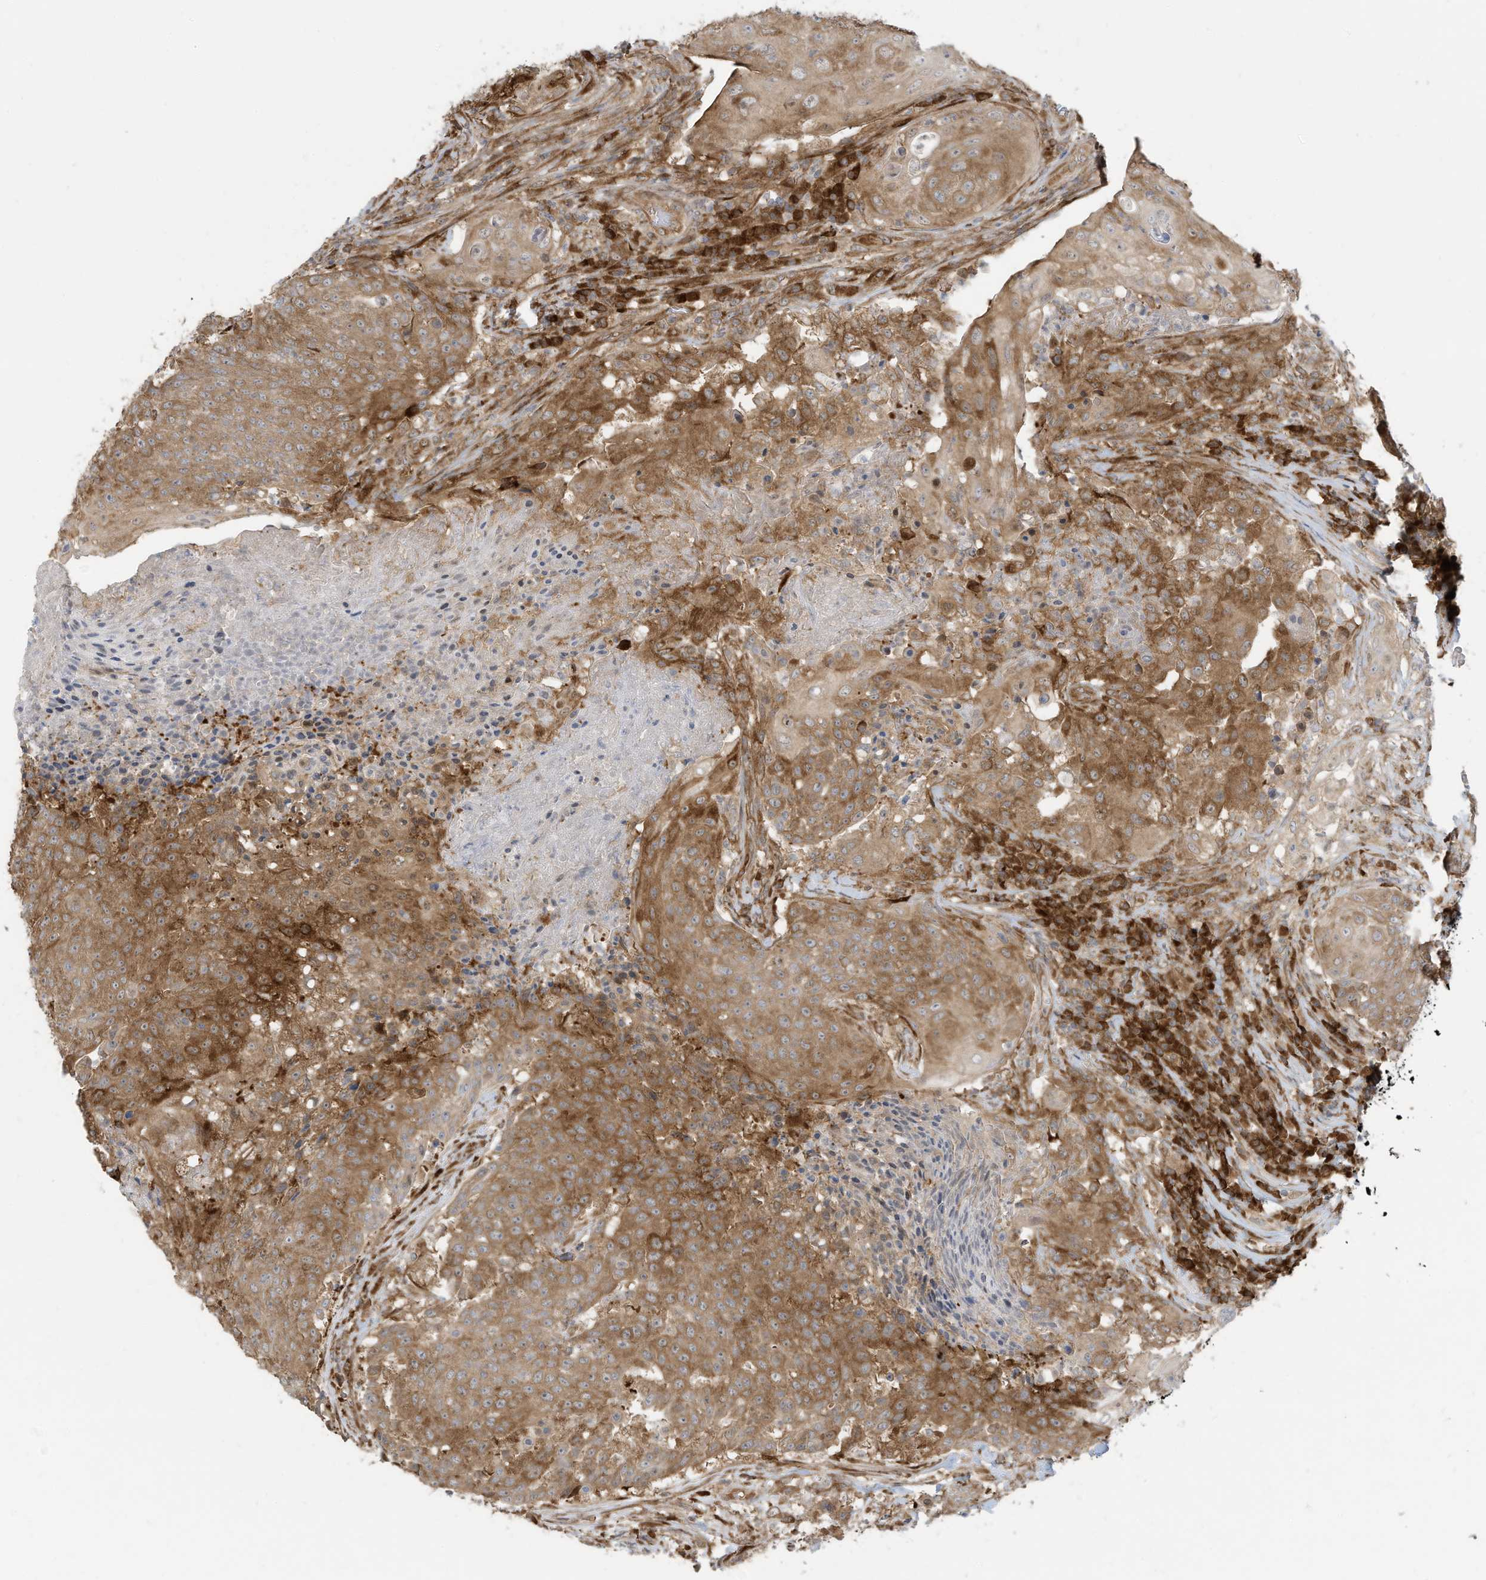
{"staining": {"intensity": "moderate", "quantity": ">75%", "location": "cytoplasmic/membranous"}, "tissue": "urothelial cancer", "cell_type": "Tumor cells", "image_type": "cancer", "snomed": [{"axis": "morphology", "description": "Urothelial carcinoma, High grade"}, {"axis": "topography", "description": "Urinary bladder"}], "caption": "DAB (3,3'-diaminobenzidine) immunohistochemical staining of human urothelial cancer reveals moderate cytoplasmic/membranous protein positivity in about >75% of tumor cells.", "gene": "USE1", "patient": {"sex": "female", "age": 63}}